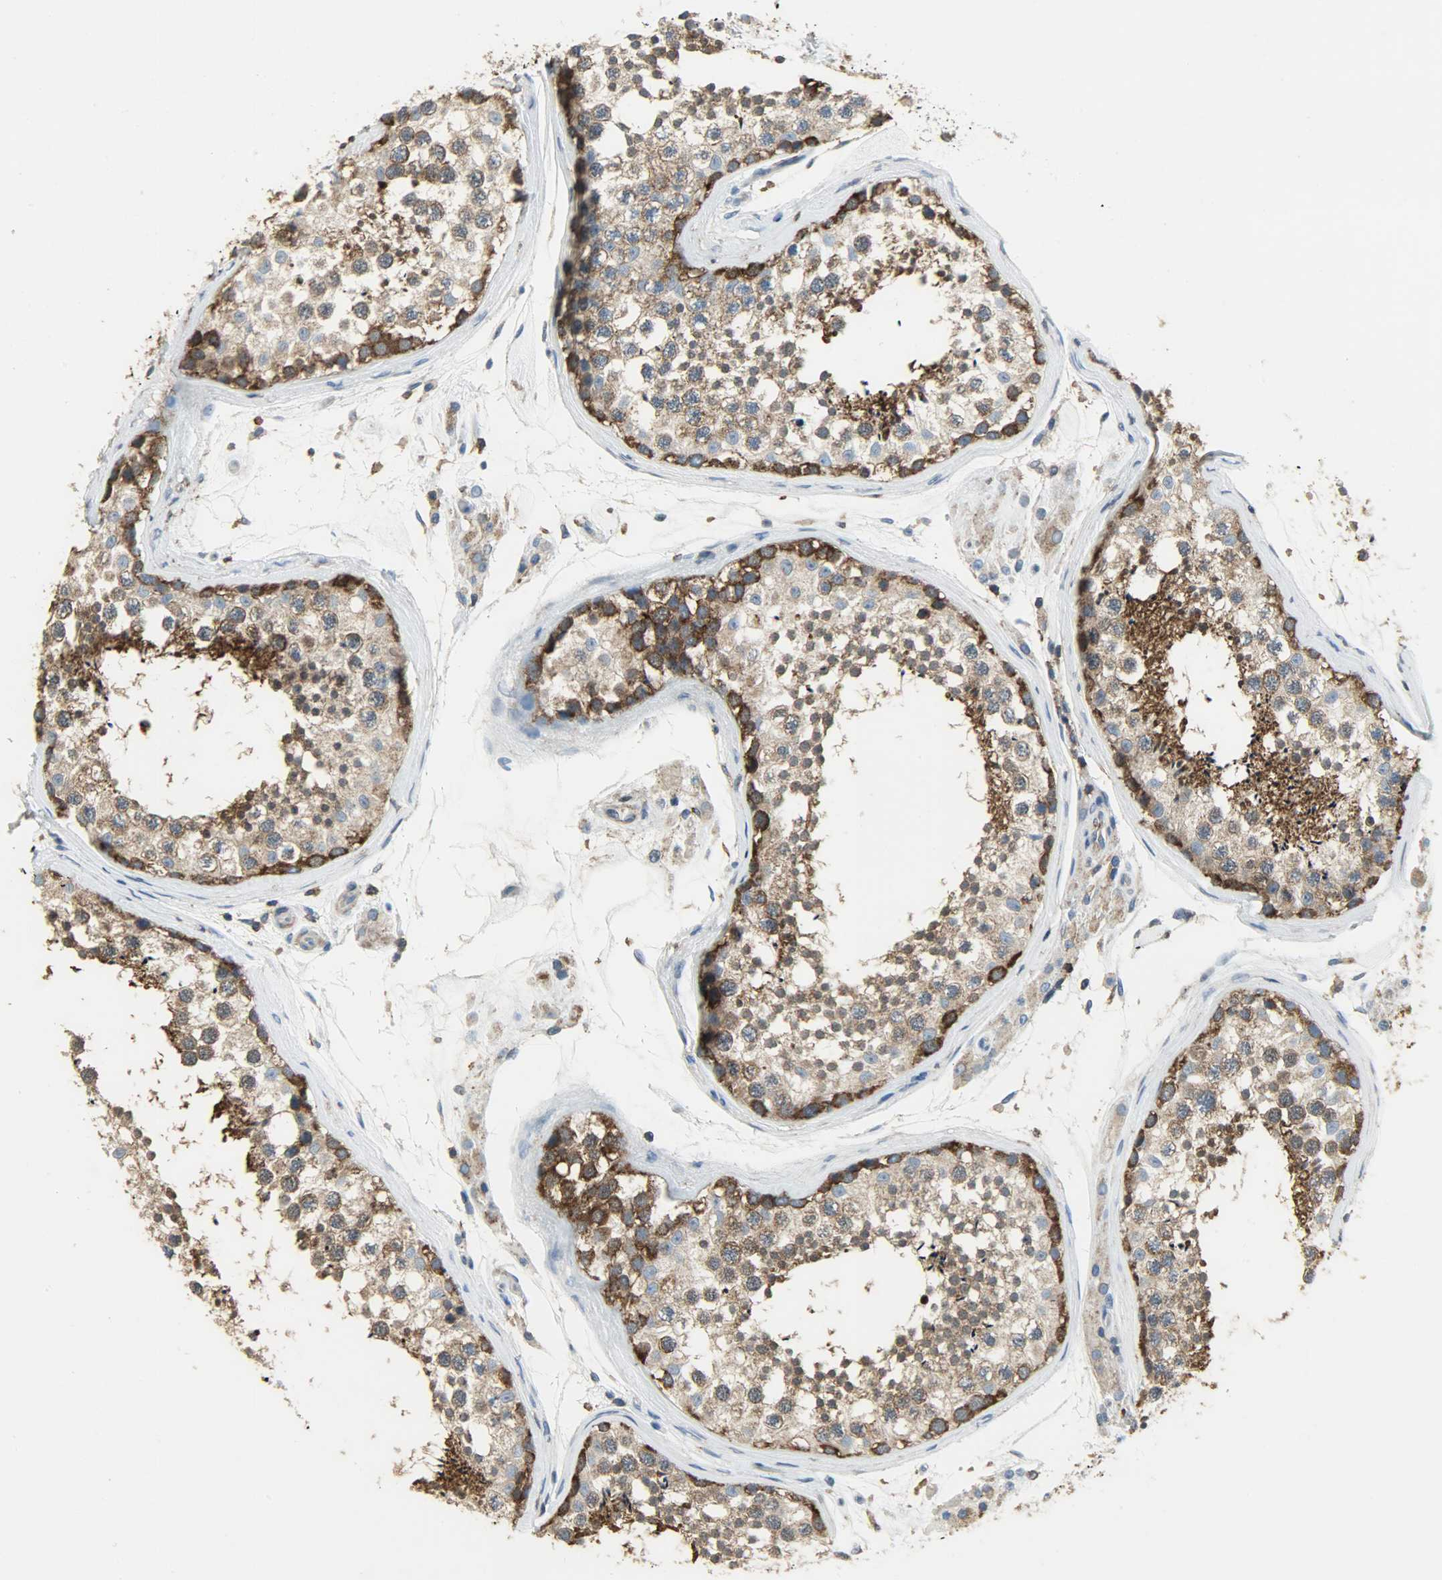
{"staining": {"intensity": "moderate", "quantity": ">75%", "location": "cytoplasmic/membranous"}, "tissue": "testis", "cell_type": "Cells in seminiferous ducts", "image_type": "normal", "snomed": [{"axis": "morphology", "description": "Normal tissue, NOS"}, {"axis": "topography", "description": "Testis"}], "caption": "Immunohistochemical staining of benign testis exhibits medium levels of moderate cytoplasmic/membranous staining in about >75% of cells in seminiferous ducts. The staining was performed using DAB to visualize the protein expression in brown, while the nuclei were stained in blue with hematoxylin (Magnification: 20x).", "gene": "DNAJA4", "patient": {"sex": "male", "age": 46}}